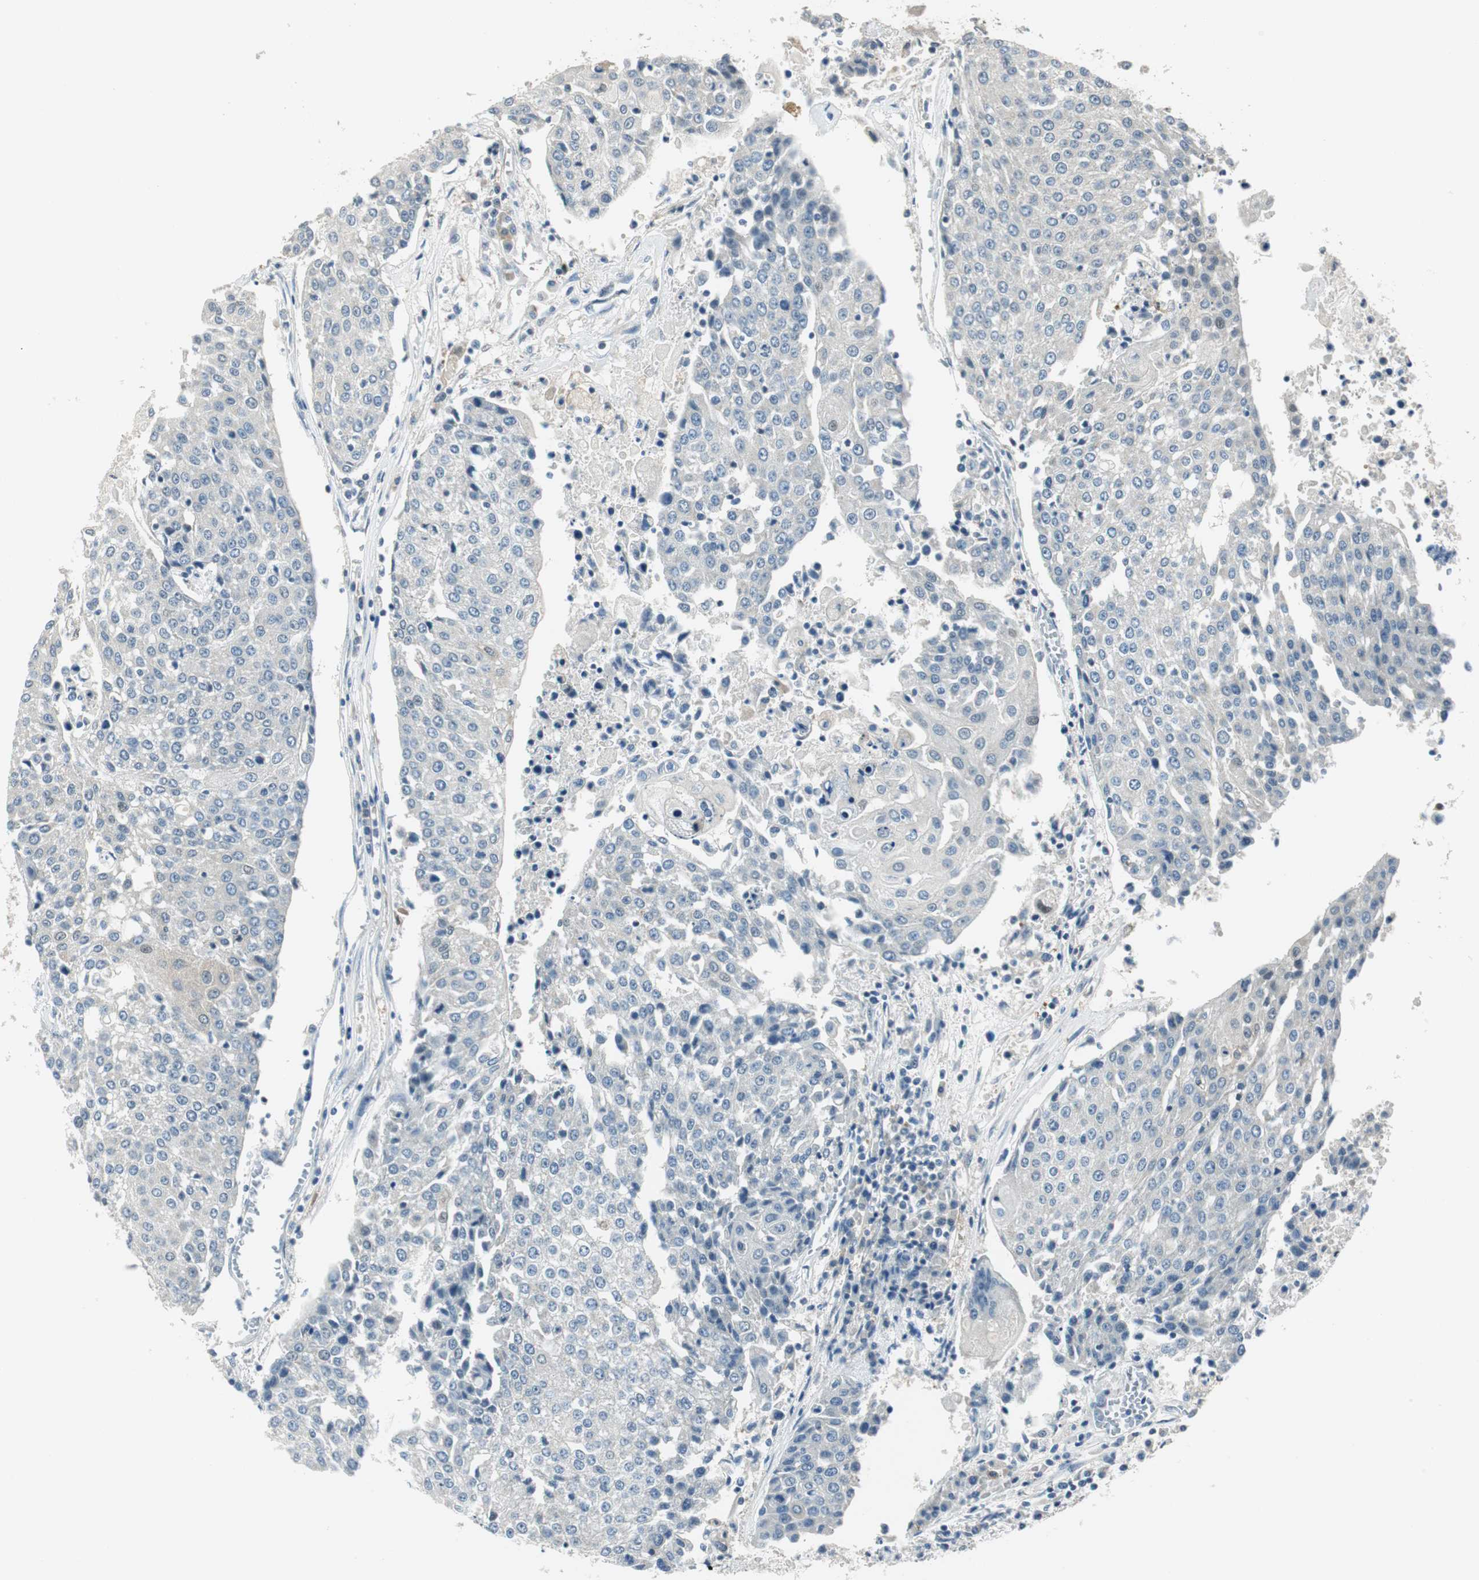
{"staining": {"intensity": "weak", "quantity": "<25%", "location": "cytoplasmic/membranous"}, "tissue": "urothelial cancer", "cell_type": "Tumor cells", "image_type": "cancer", "snomed": [{"axis": "morphology", "description": "Urothelial carcinoma, High grade"}, {"axis": "topography", "description": "Urinary bladder"}], "caption": "Immunohistochemistry (IHC) histopathology image of neoplastic tissue: urothelial cancer stained with DAB (3,3'-diaminobenzidine) reveals no significant protein staining in tumor cells. (DAB (3,3'-diaminobenzidine) immunohistochemistry (IHC), high magnification).", "gene": "ME1", "patient": {"sex": "female", "age": 85}}